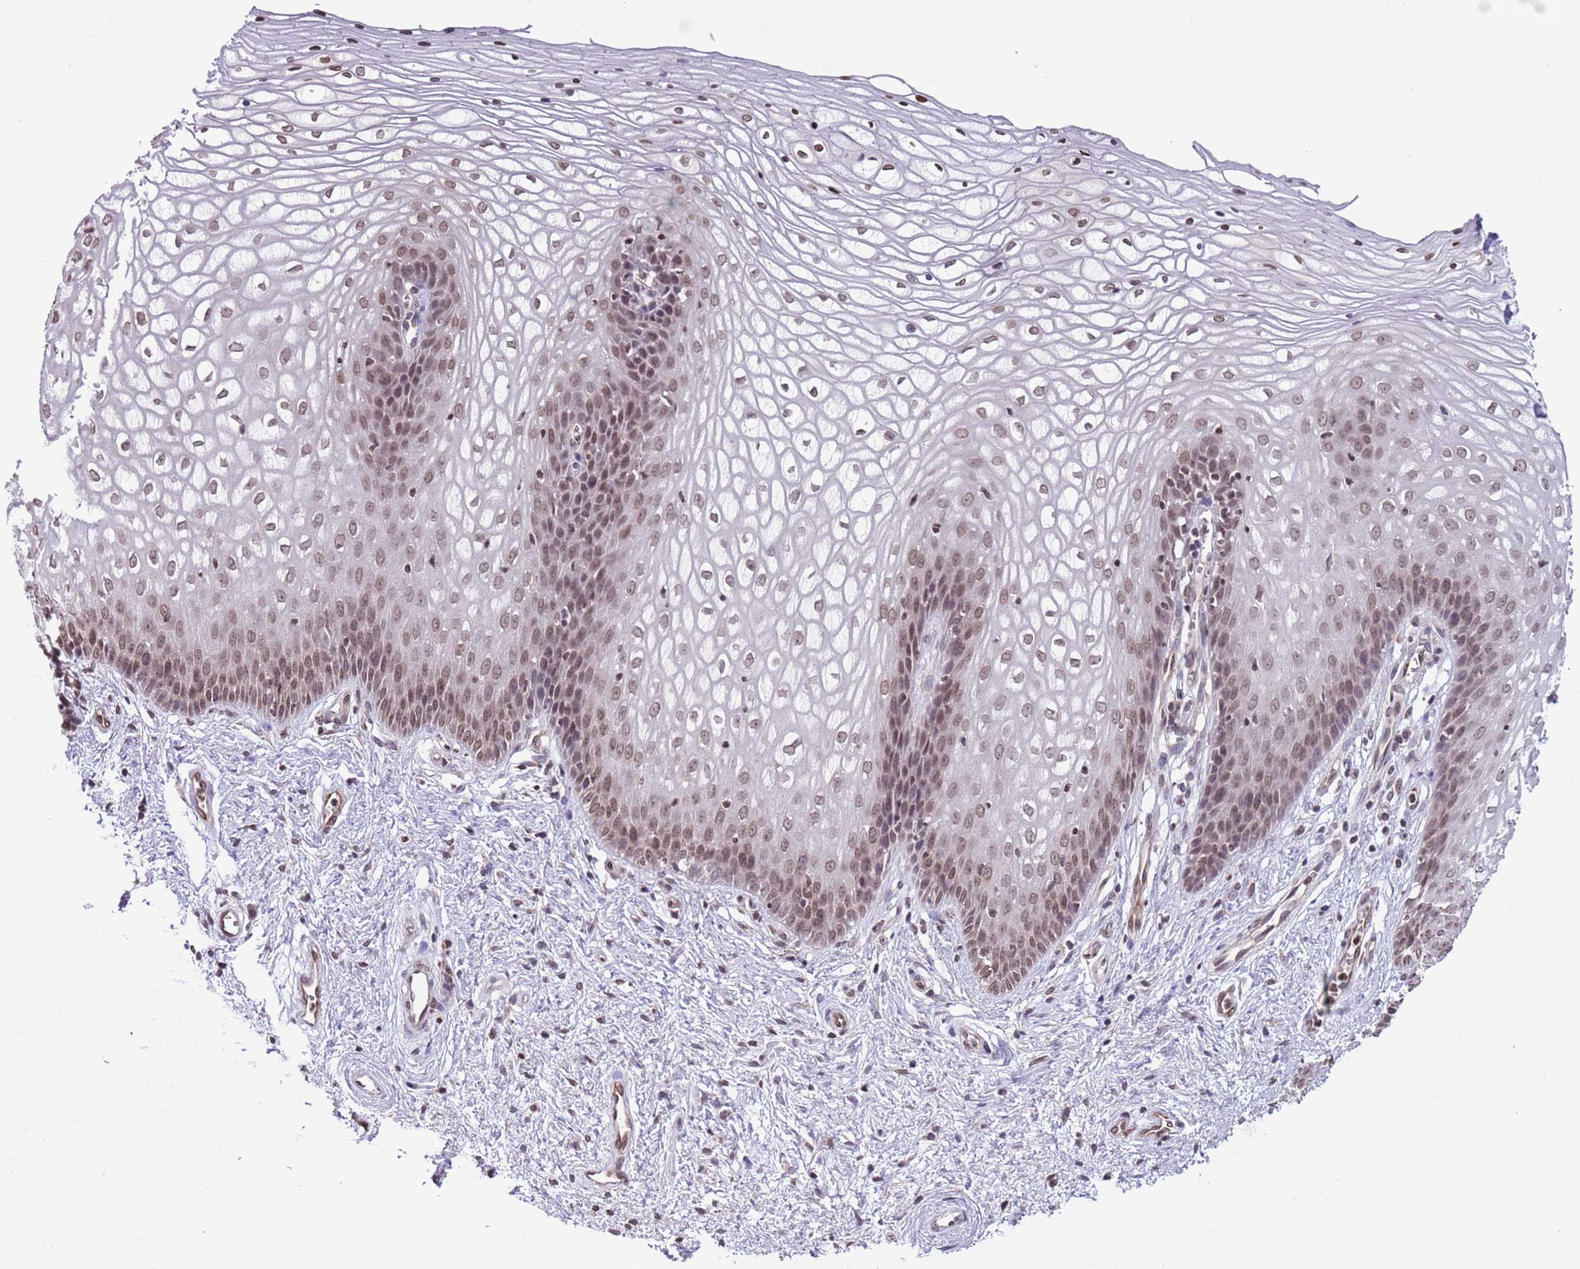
{"staining": {"intensity": "moderate", "quantity": "25%-75%", "location": "nuclear"}, "tissue": "vagina", "cell_type": "Squamous epithelial cells", "image_type": "normal", "snomed": [{"axis": "morphology", "description": "Normal tissue, NOS"}, {"axis": "topography", "description": "Vagina"}], "caption": "Immunohistochemistry (IHC) (DAB) staining of benign human vagina shows moderate nuclear protein staining in about 25%-75% of squamous epithelial cells. The protein of interest is shown in brown color, while the nuclei are stained blue.", "gene": "NRIP1", "patient": {"sex": "female", "age": 34}}